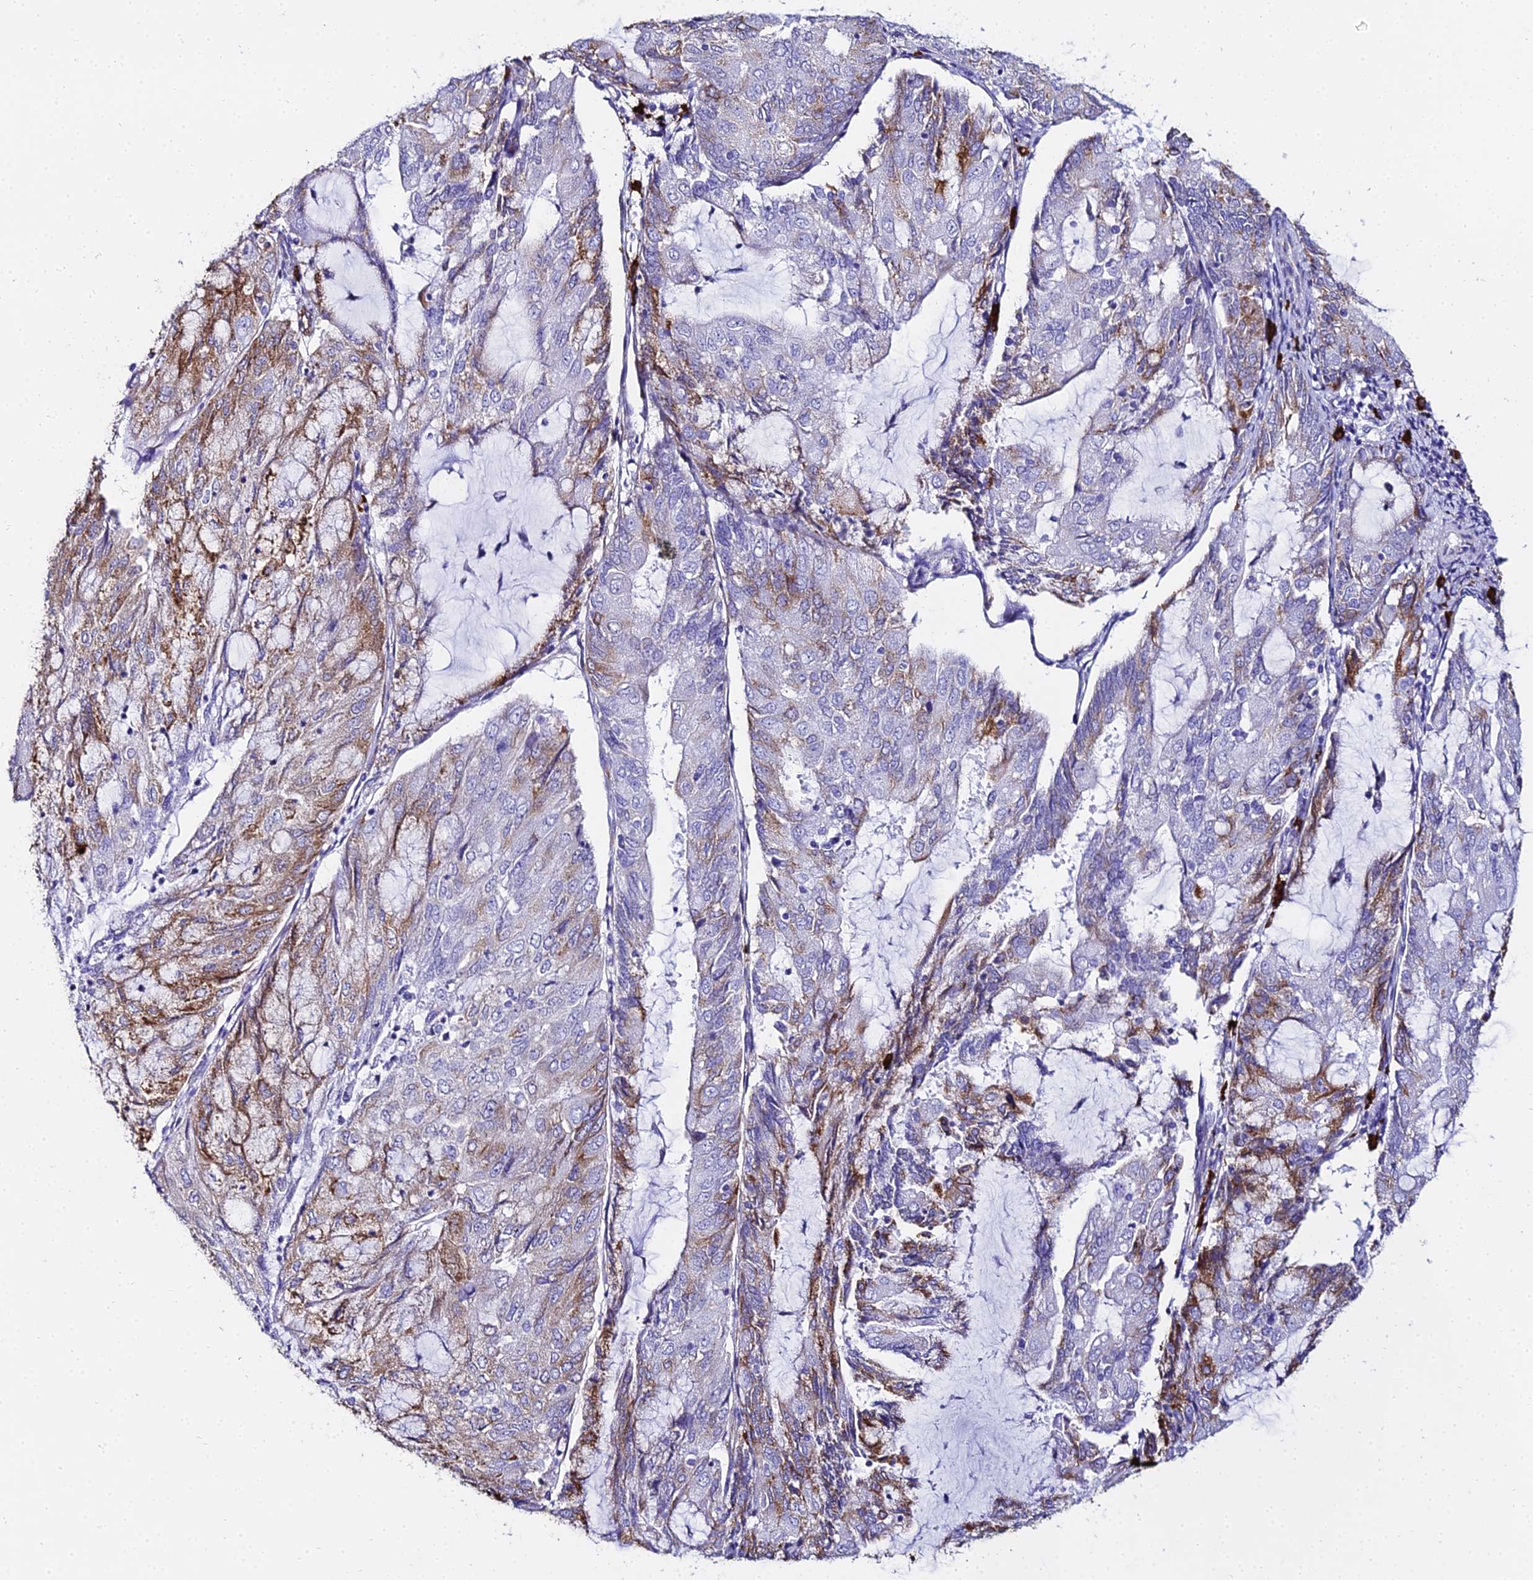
{"staining": {"intensity": "moderate", "quantity": "25%-75%", "location": "cytoplasmic/membranous"}, "tissue": "endometrial cancer", "cell_type": "Tumor cells", "image_type": "cancer", "snomed": [{"axis": "morphology", "description": "Adenocarcinoma, NOS"}, {"axis": "topography", "description": "Endometrium"}], "caption": "IHC photomicrograph of human endometrial adenocarcinoma stained for a protein (brown), which reveals medium levels of moderate cytoplasmic/membranous positivity in approximately 25%-75% of tumor cells.", "gene": "TXNDC5", "patient": {"sex": "female", "age": 81}}